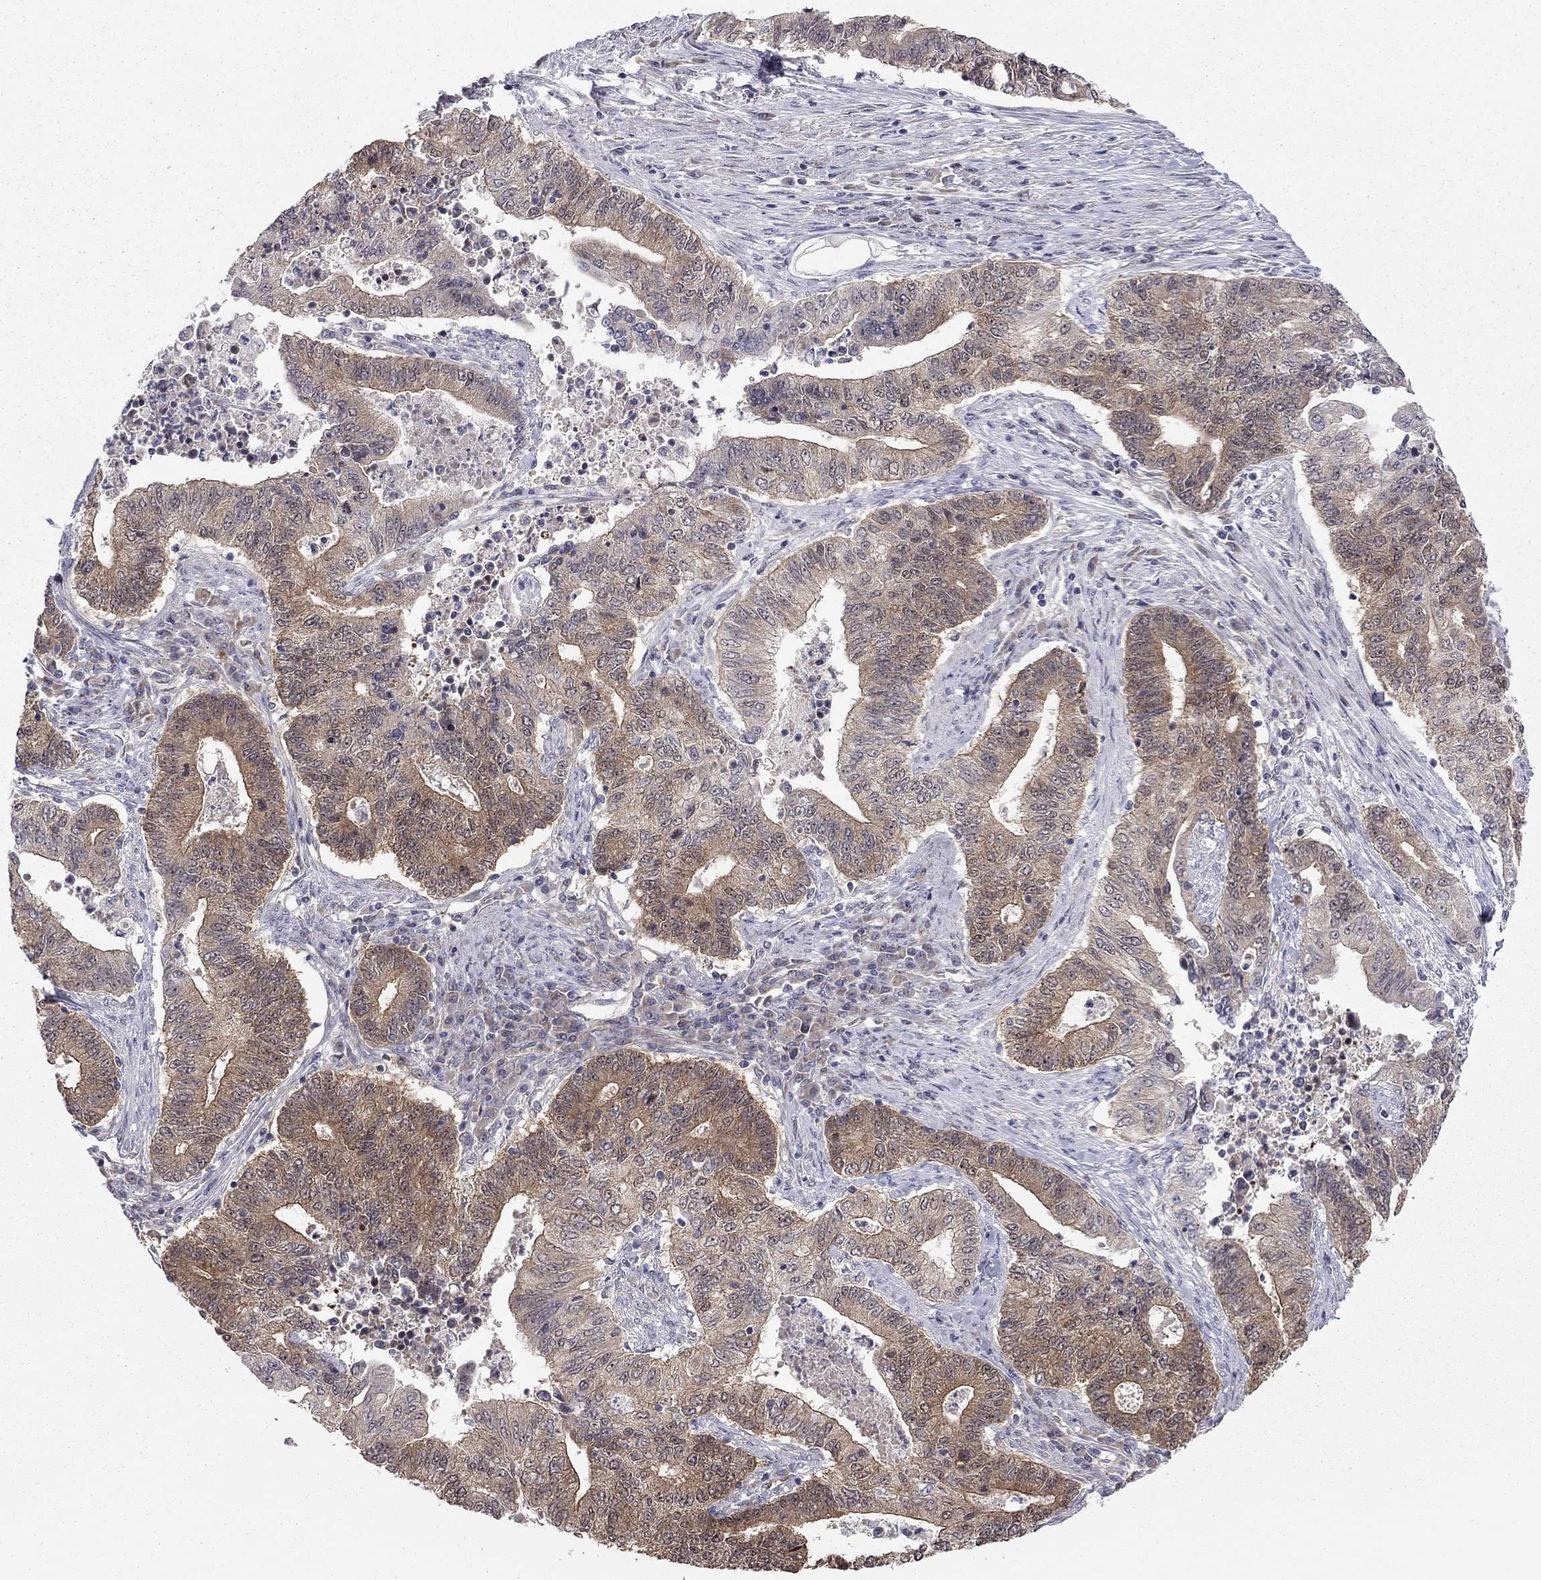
{"staining": {"intensity": "moderate", "quantity": ">75%", "location": "cytoplasmic/membranous"}, "tissue": "endometrial cancer", "cell_type": "Tumor cells", "image_type": "cancer", "snomed": [{"axis": "morphology", "description": "Adenocarcinoma, NOS"}, {"axis": "topography", "description": "Uterus"}, {"axis": "topography", "description": "Endometrium"}], "caption": "Immunohistochemistry (IHC) image of neoplastic tissue: human endometrial adenocarcinoma stained using immunohistochemistry (IHC) shows medium levels of moderate protein expression localized specifically in the cytoplasmic/membranous of tumor cells, appearing as a cytoplasmic/membranous brown color.", "gene": "STXBP6", "patient": {"sex": "female", "age": 54}}